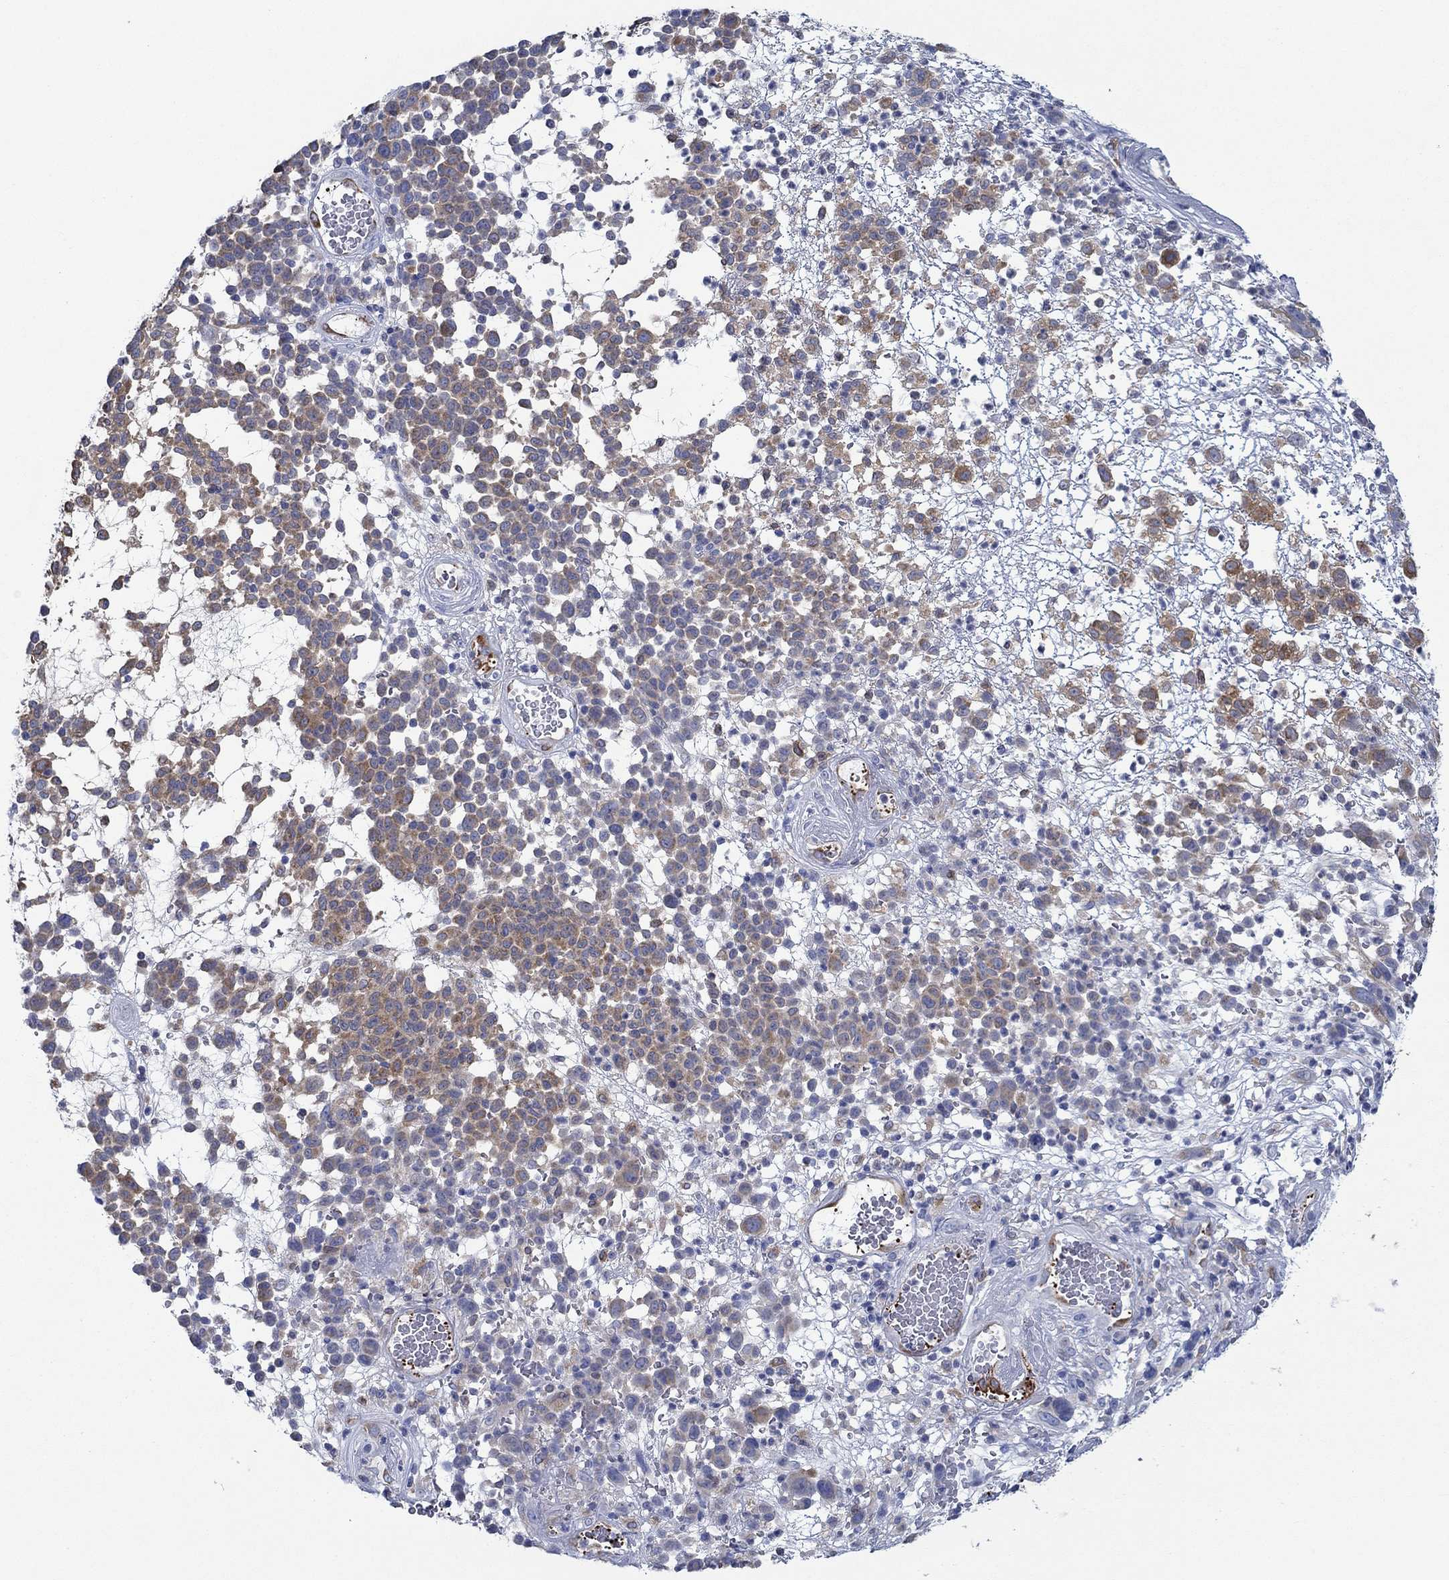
{"staining": {"intensity": "moderate", "quantity": "25%-75%", "location": "cytoplasmic/membranous"}, "tissue": "melanoma", "cell_type": "Tumor cells", "image_type": "cancer", "snomed": [{"axis": "morphology", "description": "Malignant melanoma, NOS"}, {"axis": "topography", "description": "Skin"}], "caption": "IHC (DAB) staining of human malignant melanoma shows moderate cytoplasmic/membranous protein expression in approximately 25%-75% of tumor cells.", "gene": "SLC27A3", "patient": {"sex": "male", "age": 59}}